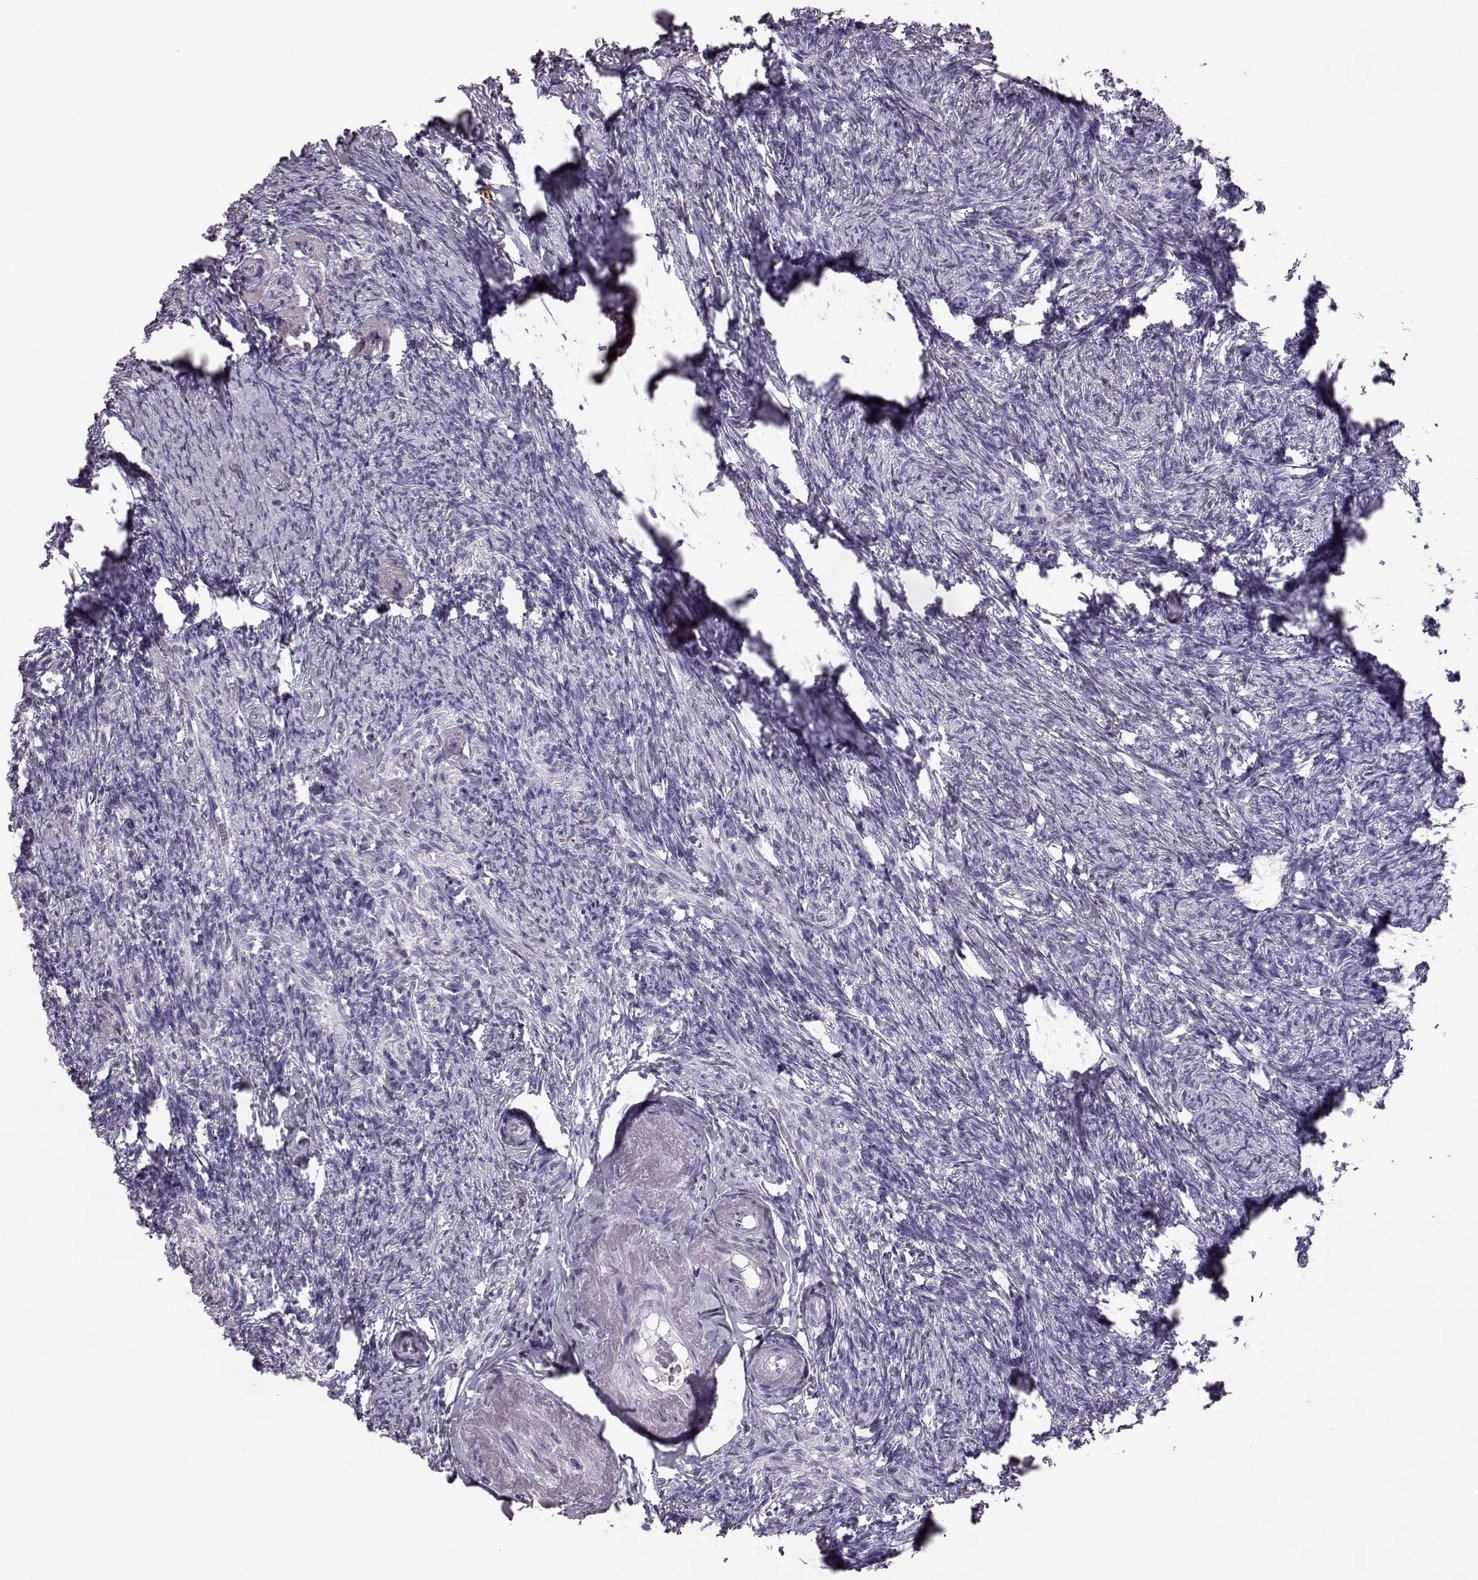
{"staining": {"intensity": "weak", "quantity": "<25%", "location": "cytoplasmic/membranous"}, "tissue": "ovary", "cell_type": "Follicle cells", "image_type": "normal", "snomed": [{"axis": "morphology", "description": "Normal tissue, NOS"}, {"axis": "topography", "description": "Ovary"}], "caption": "Immunohistochemistry (IHC) micrograph of unremarkable human ovary stained for a protein (brown), which displays no staining in follicle cells.", "gene": "ELOVL5", "patient": {"sex": "female", "age": 72}}